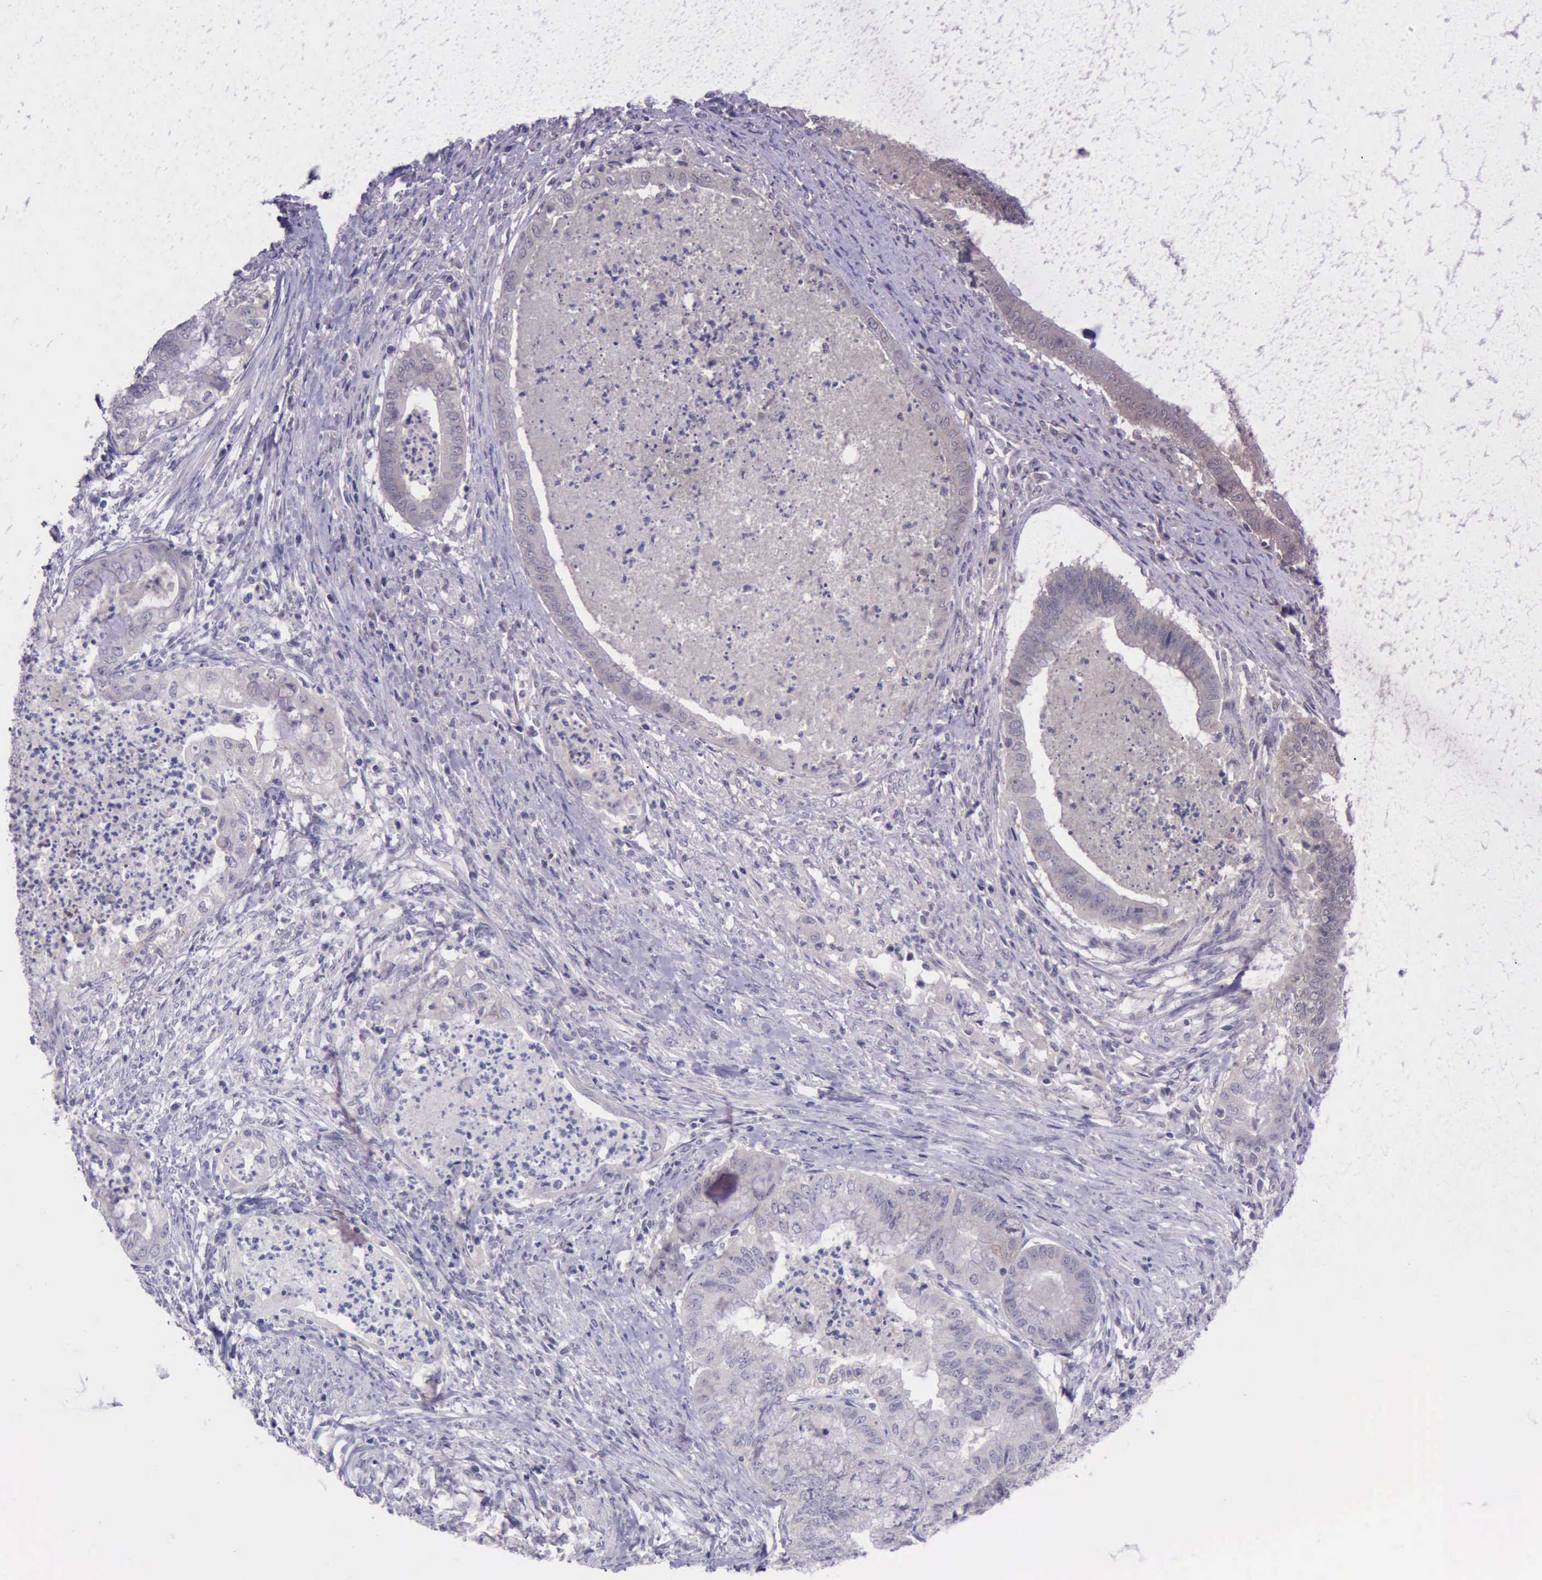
{"staining": {"intensity": "negative", "quantity": "none", "location": "none"}, "tissue": "endometrial cancer", "cell_type": "Tumor cells", "image_type": "cancer", "snomed": [{"axis": "morphology", "description": "Necrosis, NOS"}, {"axis": "morphology", "description": "Adenocarcinoma, NOS"}, {"axis": "topography", "description": "Endometrium"}], "caption": "DAB immunohistochemical staining of adenocarcinoma (endometrial) demonstrates no significant expression in tumor cells.", "gene": "LRFN5", "patient": {"sex": "female", "age": 79}}